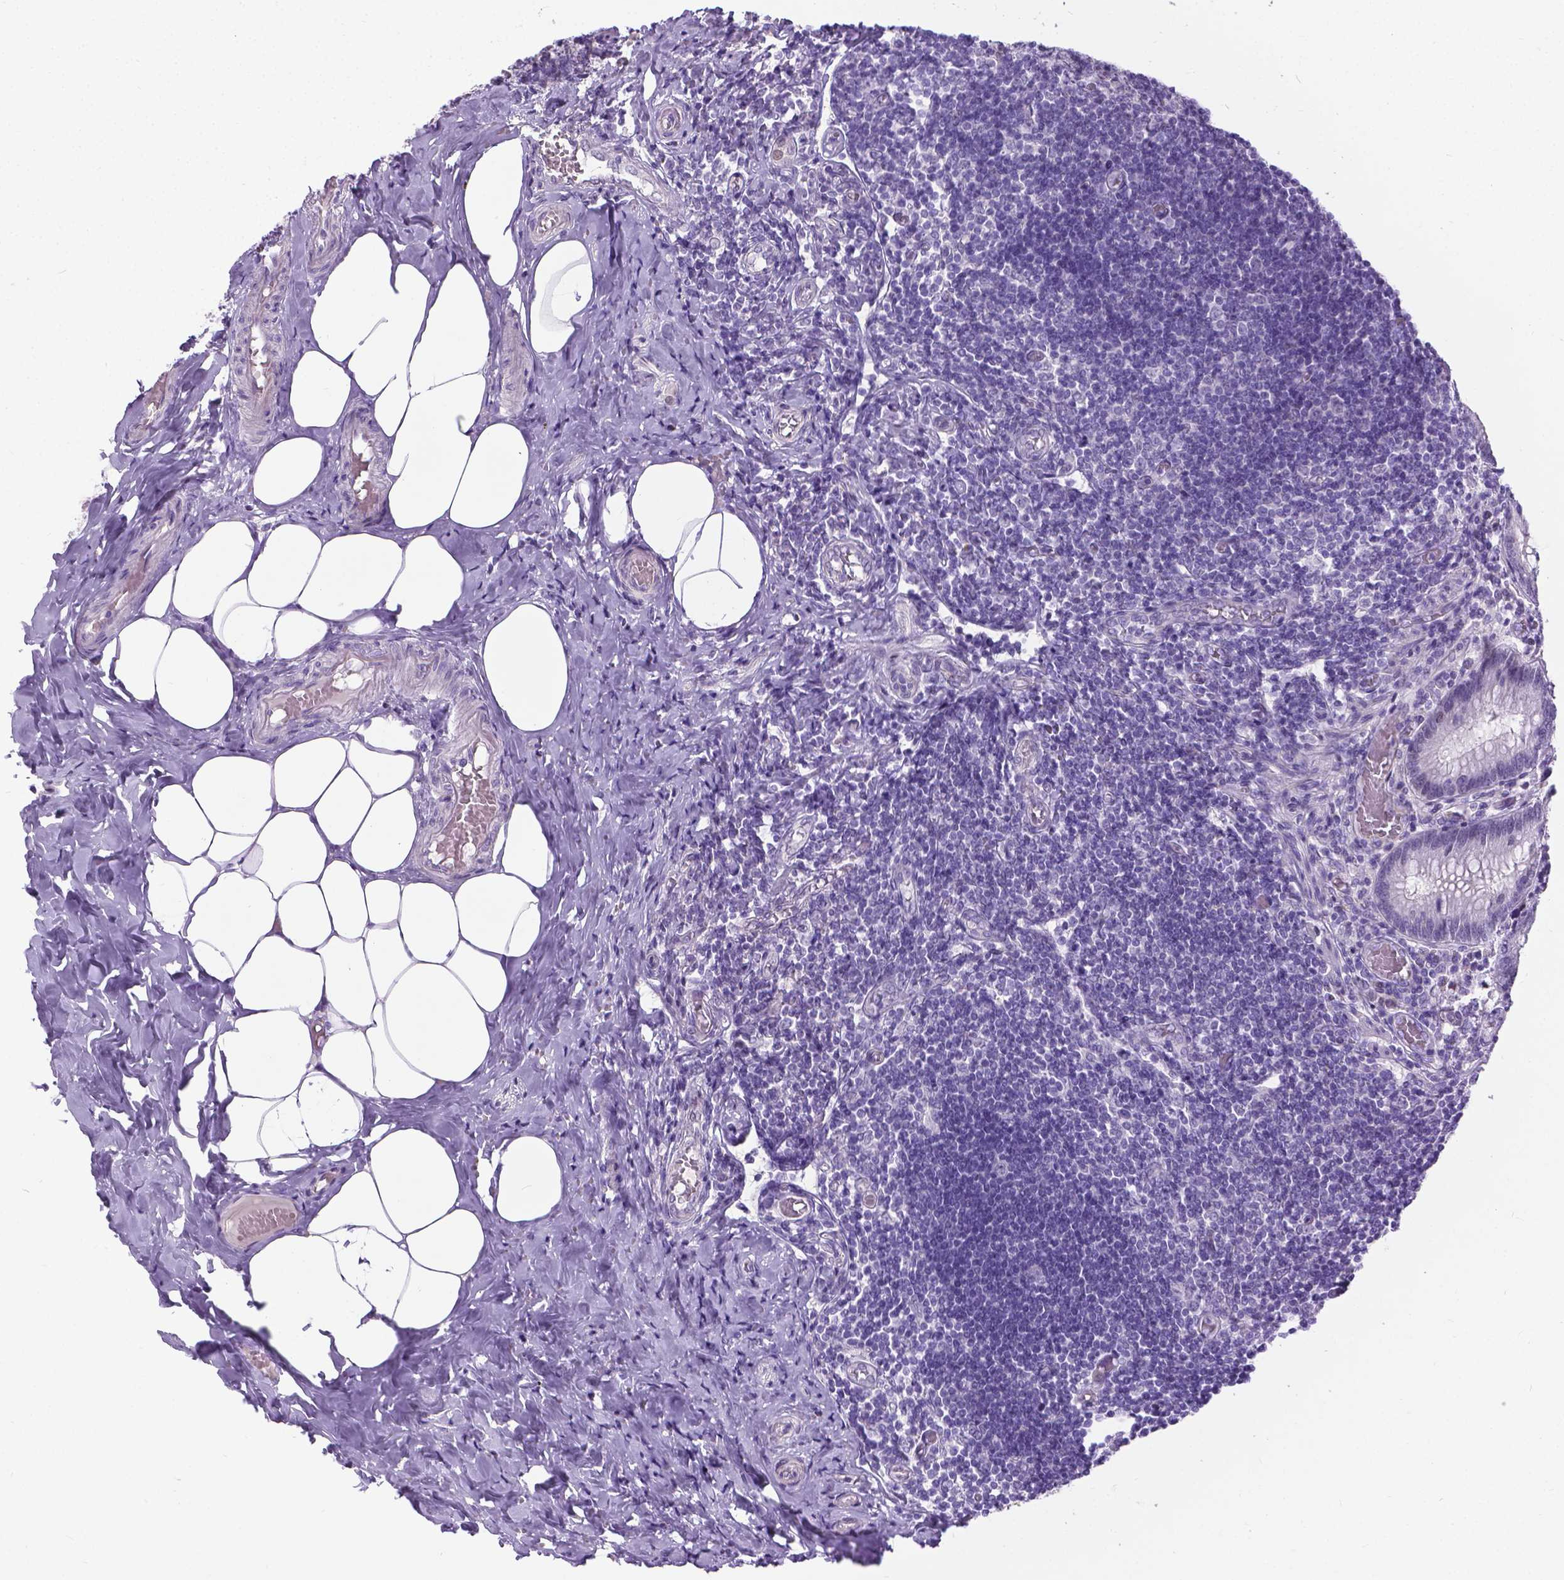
{"staining": {"intensity": "negative", "quantity": "none", "location": "none"}, "tissue": "appendix", "cell_type": "Glandular cells", "image_type": "normal", "snomed": [{"axis": "morphology", "description": "Normal tissue, NOS"}, {"axis": "topography", "description": "Appendix"}], "caption": "Immunohistochemical staining of unremarkable appendix exhibits no significant positivity in glandular cells.", "gene": "PROB1", "patient": {"sex": "female", "age": 32}}